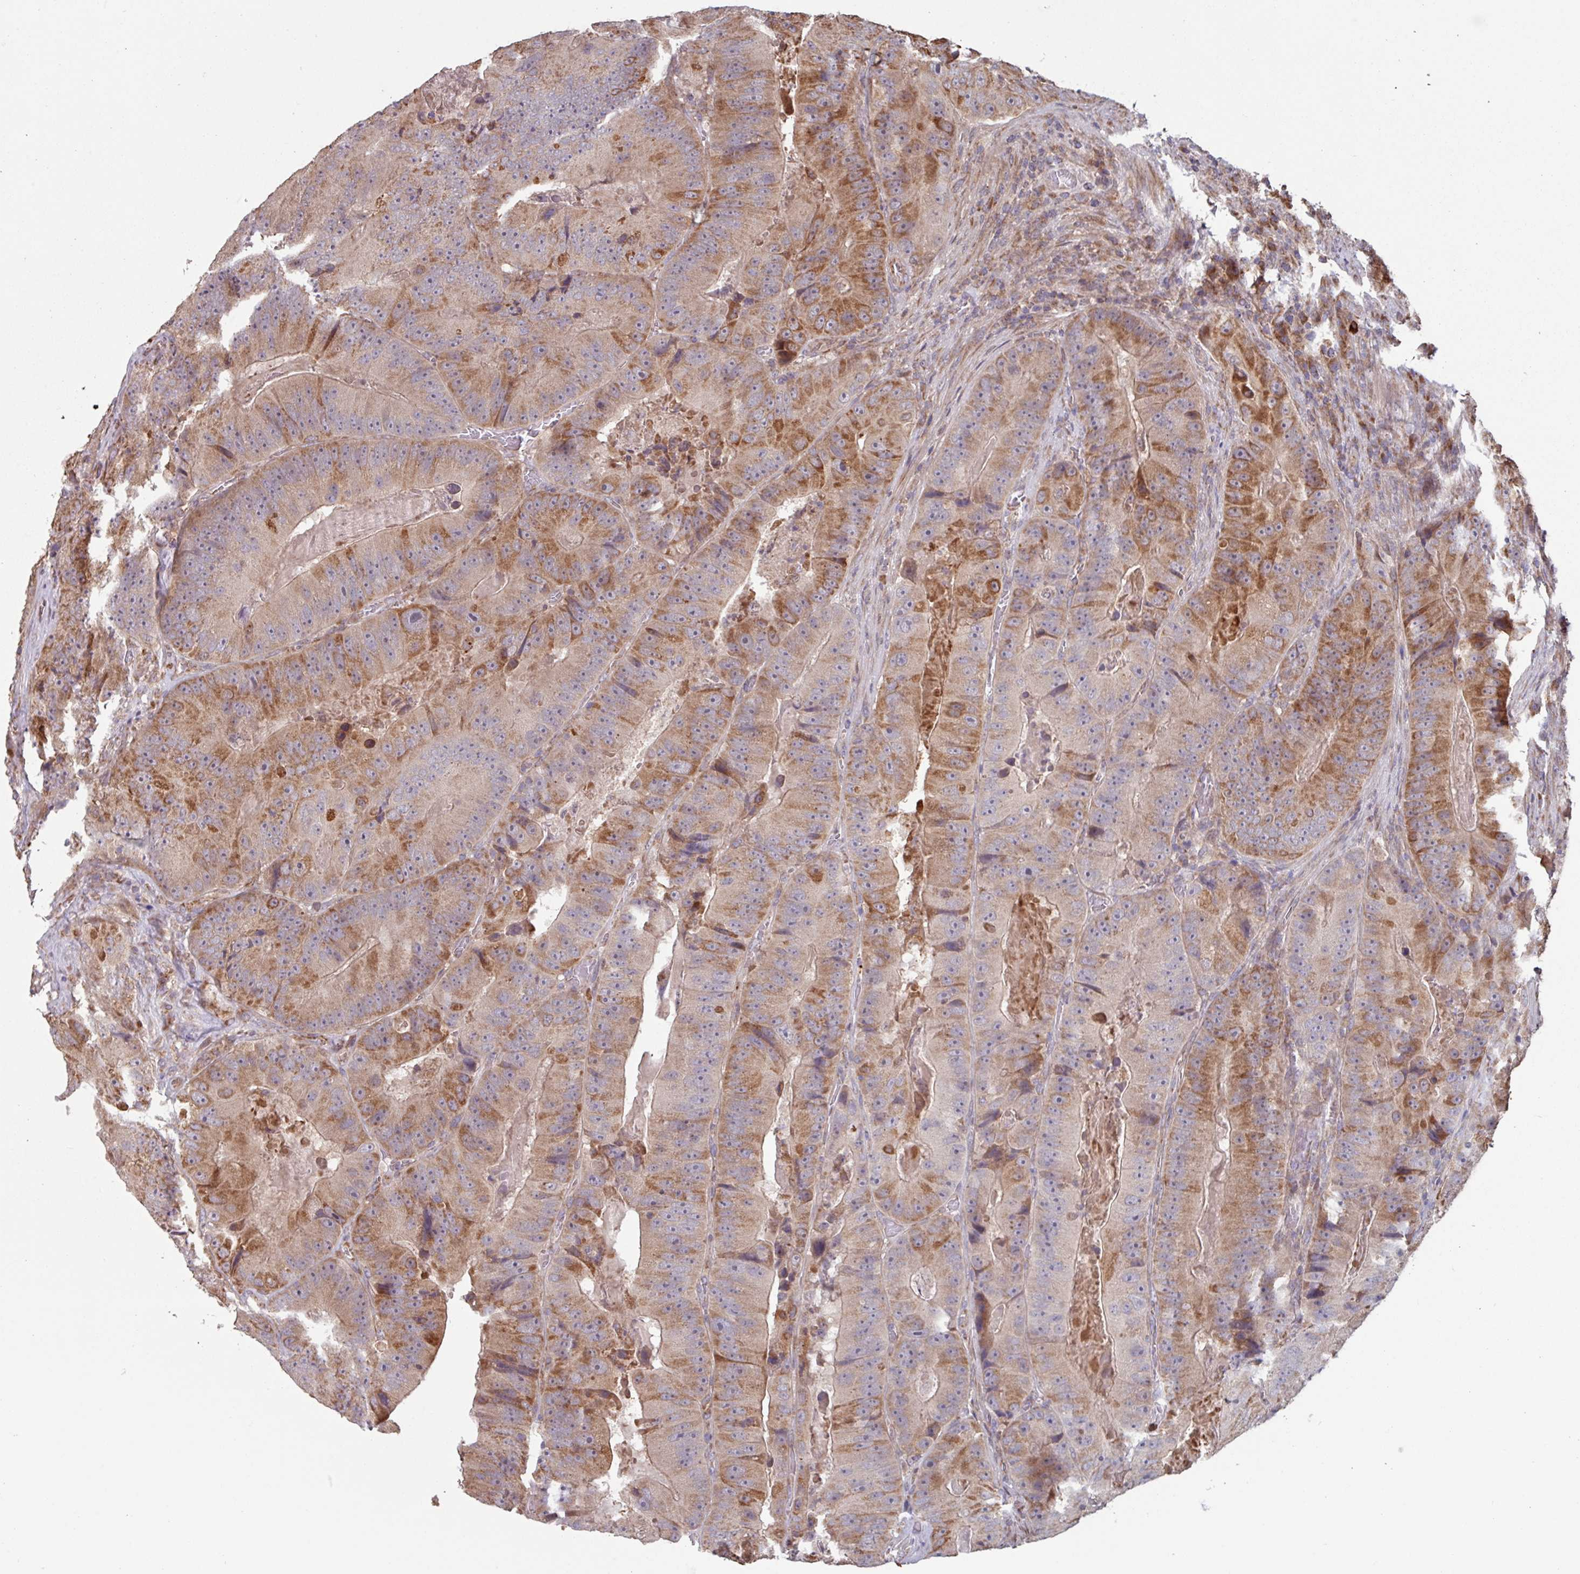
{"staining": {"intensity": "moderate", "quantity": ">75%", "location": "cytoplasmic/membranous"}, "tissue": "colorectal cancer", "cell_type": "Tumor cells", "image_type": "cancer", "snomed": [{"axis": "morphology", "description": "Adenocarcinoma, NOS"}, {"axis": "topography", "description": "Colon"}], "caption": "About >75% of tumor cells in colorectal cancer (adenocarcinoma) reveal moderate cytoplasmic/membranous protein staining as visualized by brown immunohistochemical staining.", "gene": "COX7C", "patient": {"sex": "female", "age": 86}}